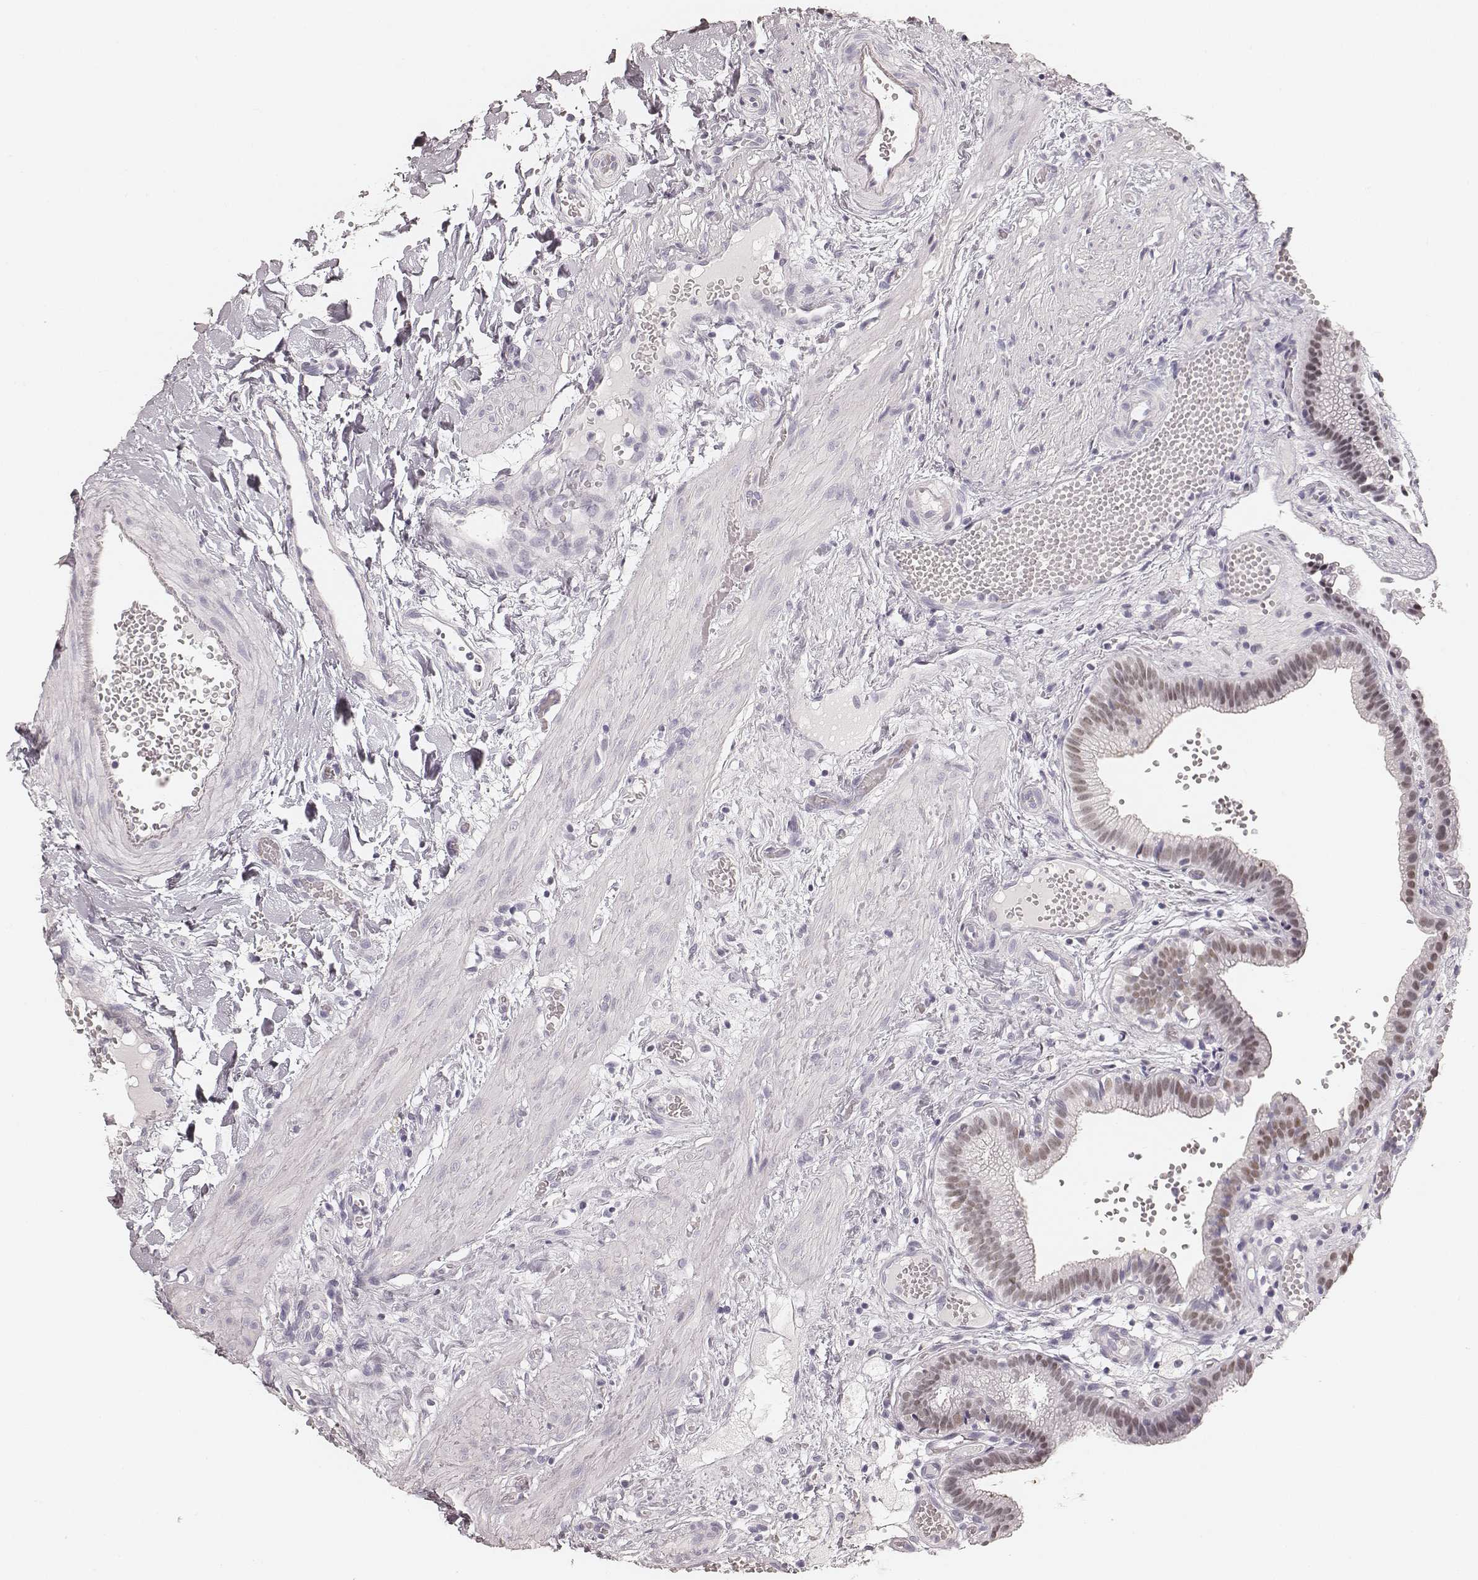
{"staining": {"intensity": "weak", "quantity": "25%-75%", "location": "nuclear"}, "tissue": "gallbladder", "cell_type": "Glandular cells", "image_type": "normal", "snomed": [{"axis": "morphology", "description": "Normal tissue, NOS"}, {"axis": "topography", "description": "Gallbladder"}], "caption": "This is a micrograph of IHC staining of normal gallbladder, which shows weak expression in the nuclear of glandular cells.", "gene": "HNF4G", "patient": {"sex": "female", "age": 24}}